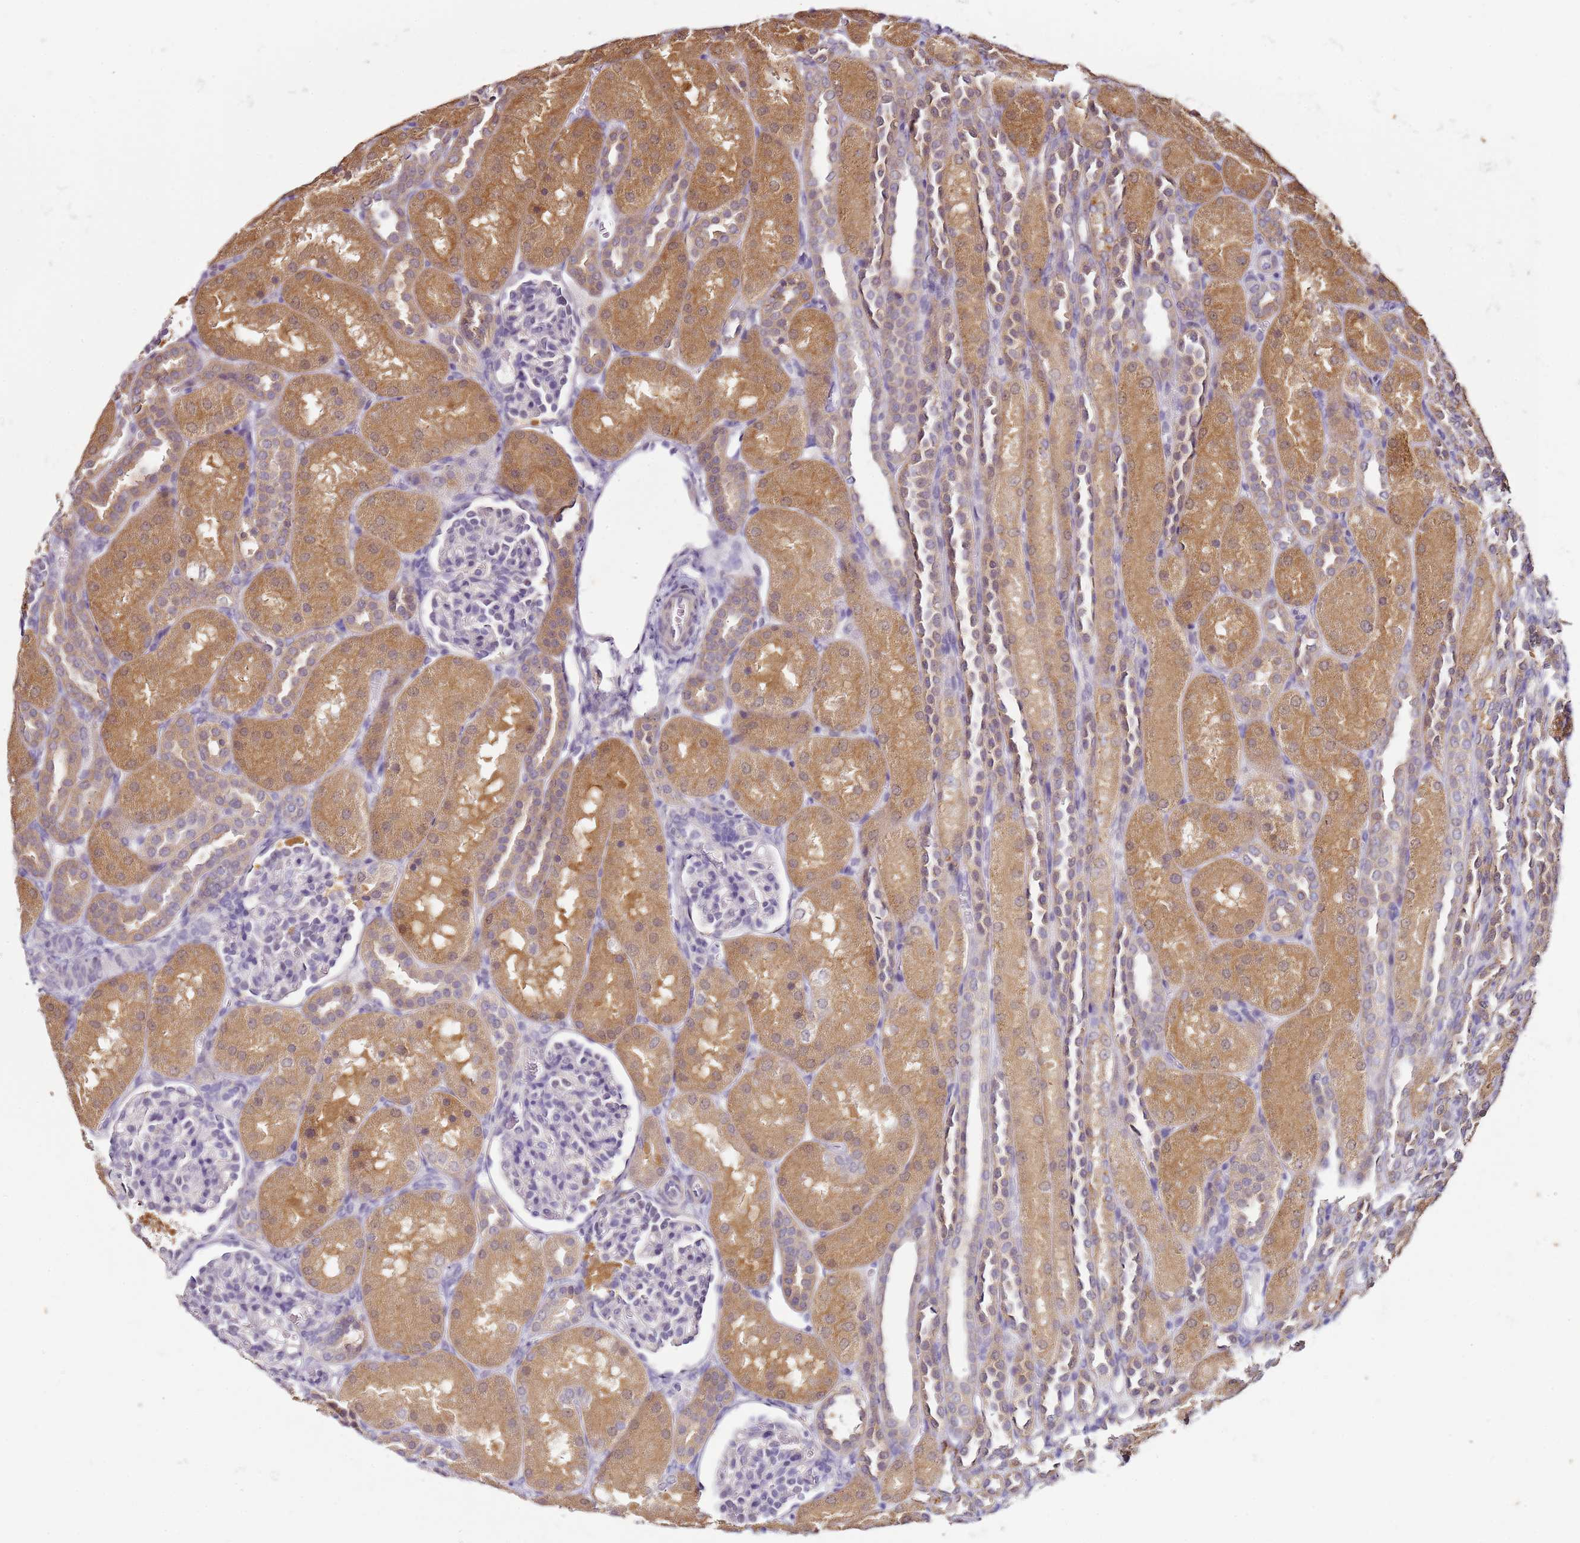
{"staining": {"intensity": "negative", "quantity": "none", "location": "none"}, "tissue": "kidney", "cell_type": "Cells in glomeruli", "image_type": "normal", "snomed": [{"axis": "morphology", "description": "Normal tissue, NOS"}, {"axis": "topography", "description": "Kidney"}], "caption": "Cells in glomeruli are negative for brown protein staining in normal kidney.", "gene": "MDH1", "patient": {"sex": "male", "age": 1}}